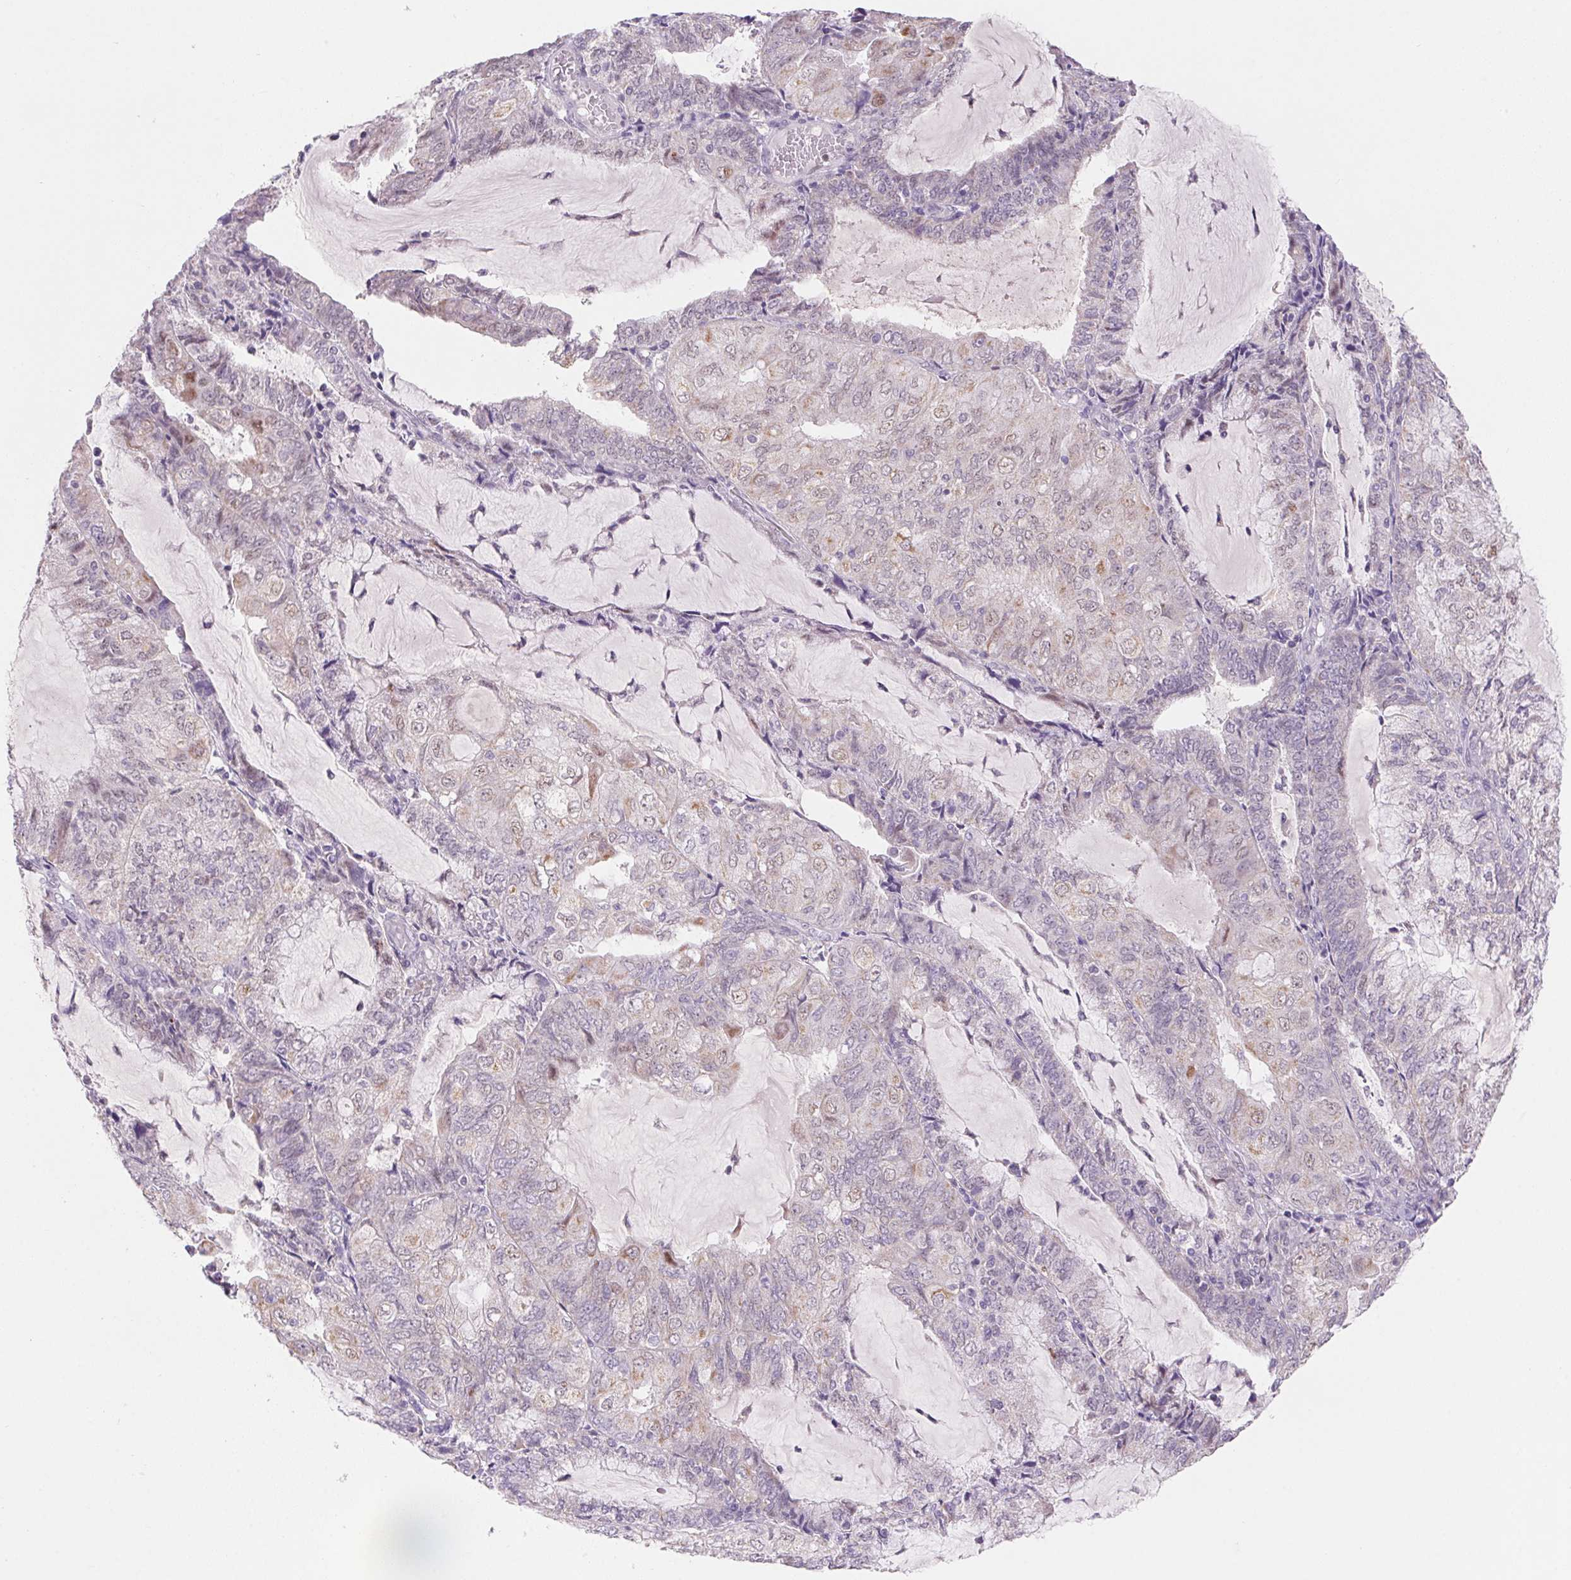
{"staining": {"intensity": "moderate", "quantity": "25%-75%", "location": "nuclear"}, "tissue": "endometrial cancer", "cell_type": "Tumor cells", "image_type": "cancer", "snomed": [{"axis": "morphology", "description": "Adenocarcinoma, NOS"}, {"axis": "topography", "description": "Endometrium"}], "caption": "Approximately 25%-75% of tumor cells in endometrial cancer show moderate nuclear protein staining as visualized by brown immunohistochemical staining.", "gene": "DPPA5", "patient": {"sex": "female", "age": 81}}